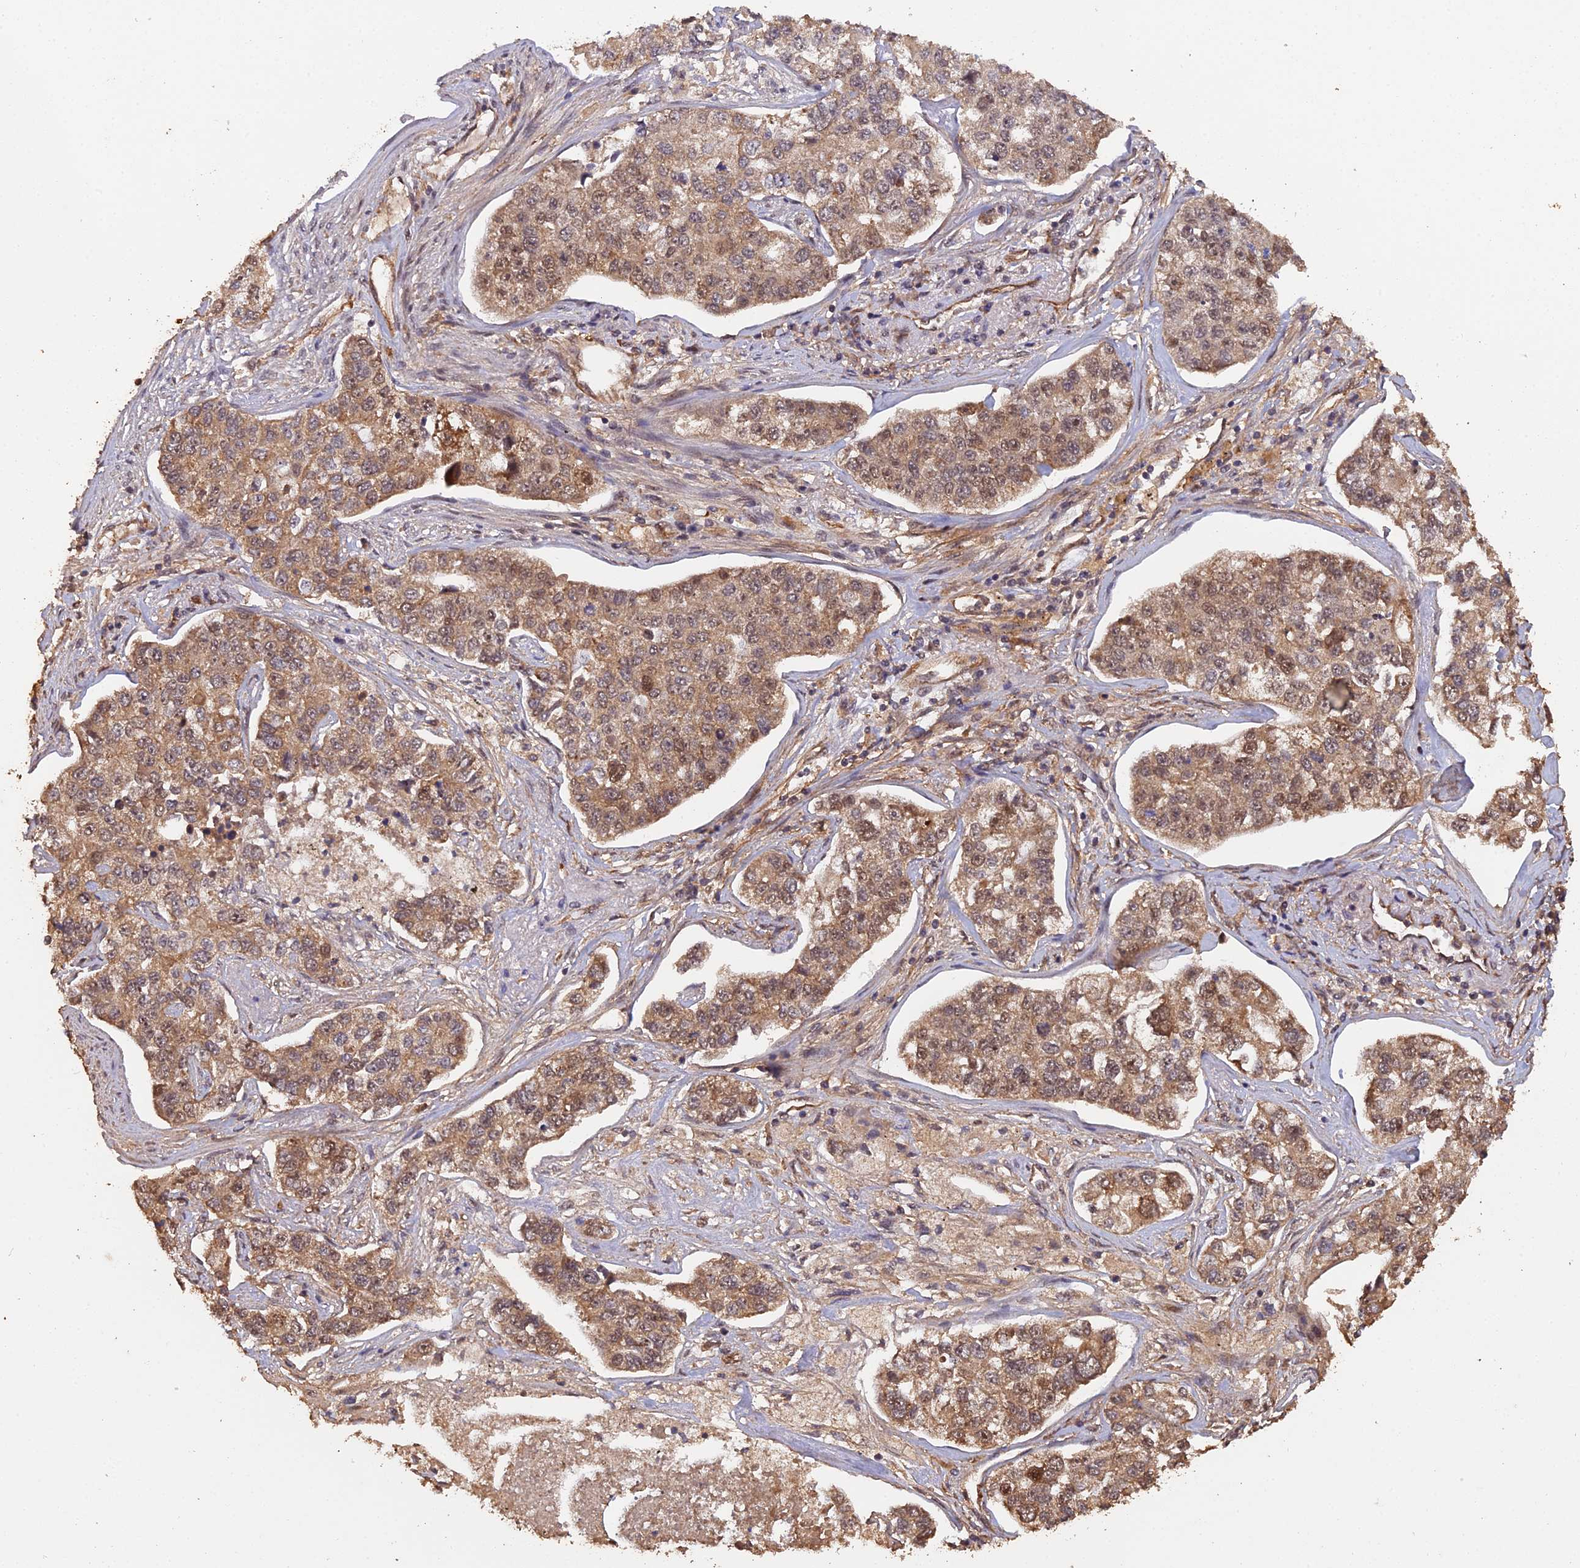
{"staining": {"intensity": "moderate", "quantity": ">75%", "location": "cytoplasmic/membranous,nuclear"}, "tissue": "lung cancer", "cell_type": "Tumor cells", "image_type": "cancer", "snomed": [{"axis": "morphology", "description": "Adenocarcinoma, NOS"}, {"axis": "topography", "description": "Lung"}], "caption": "Lung cancer stained with immunohistochemistry (IHC) demonstrates moderate cytoplasmic/membranous and nuclear expression in approximately >75% of tumor cells.", "gene": "RALGAPA2", "patient": {"sex": "male", "age": 49}}